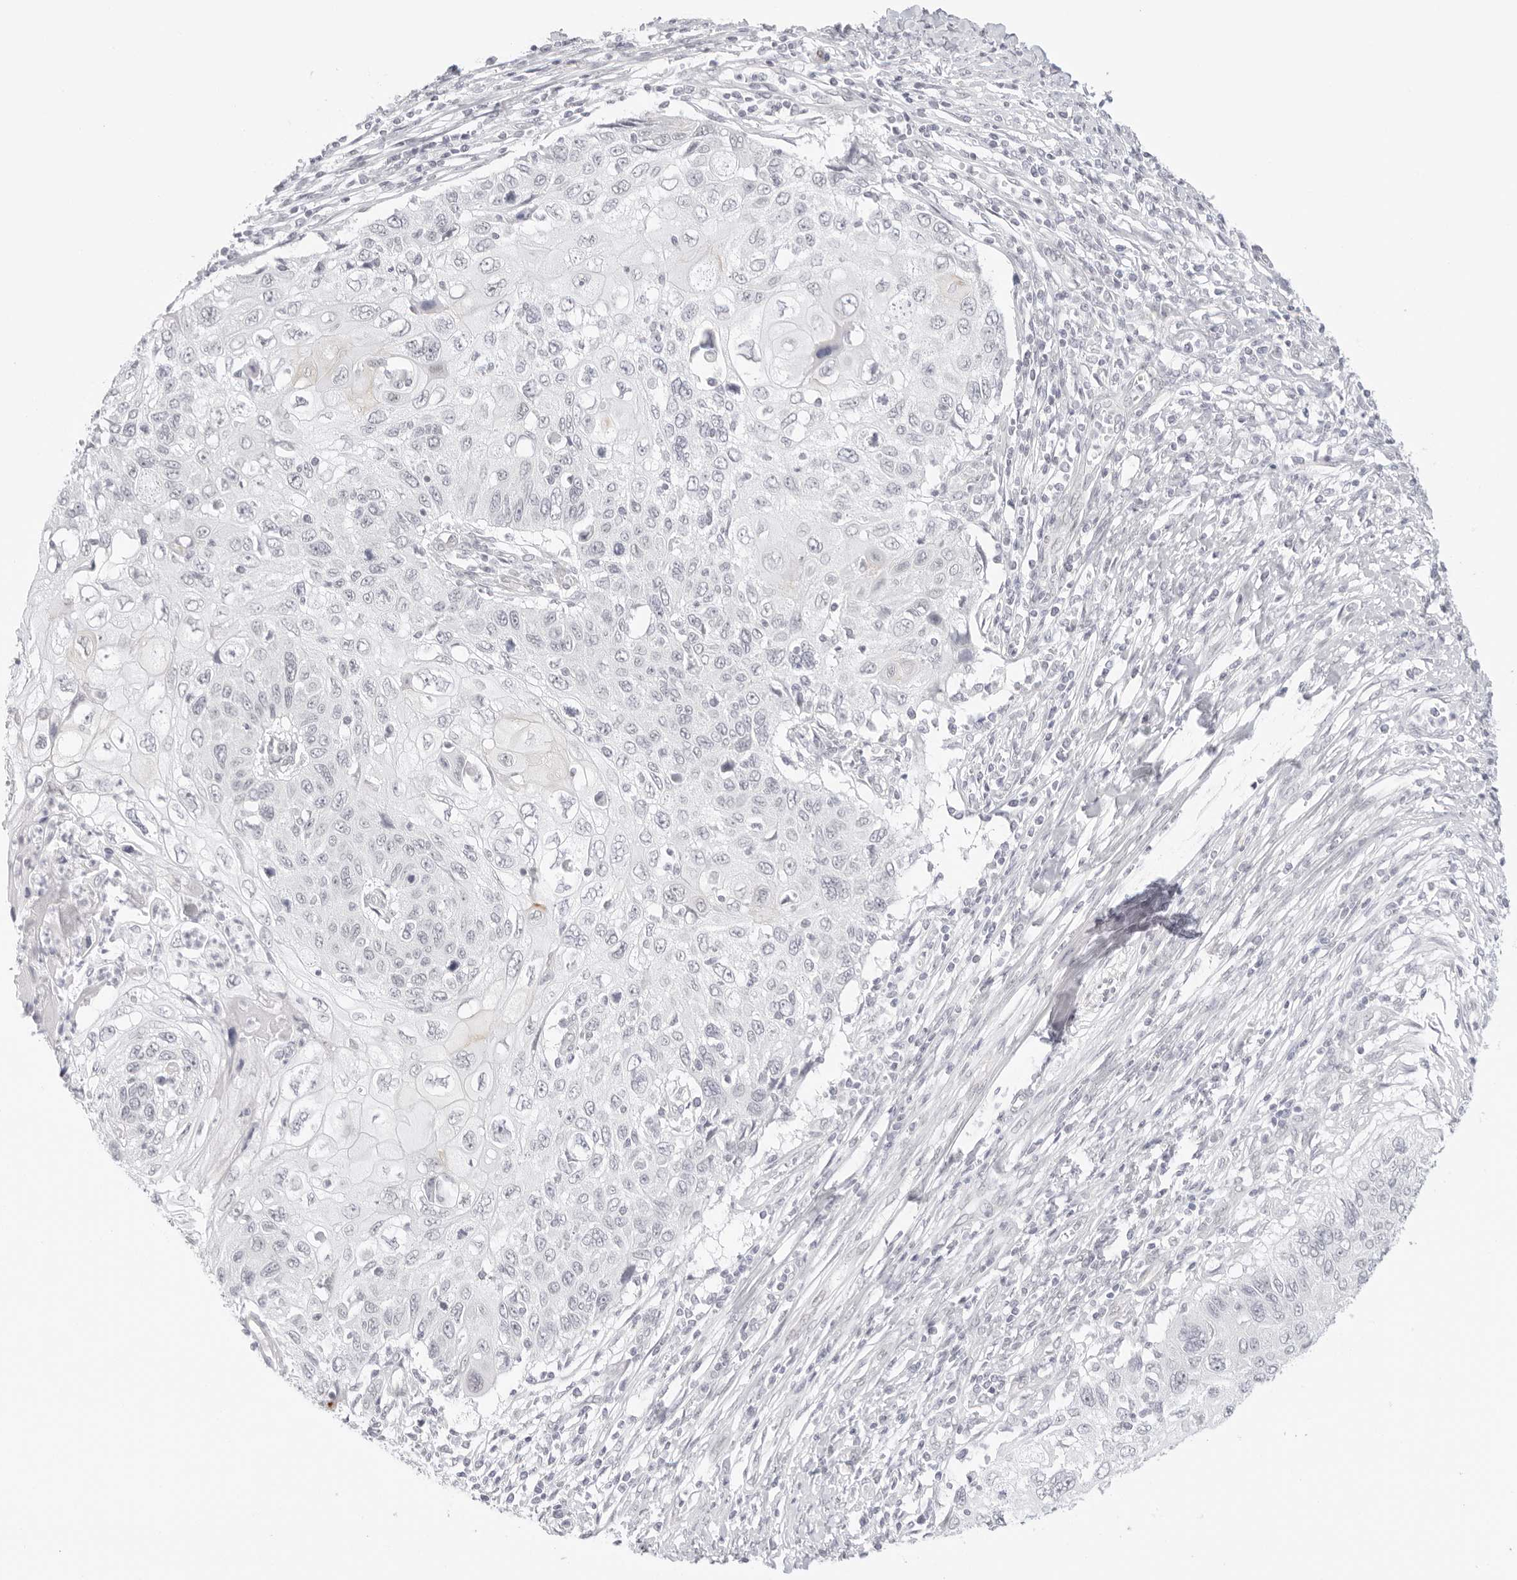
{"staining": {"intensity": "negative", "quantity": "none", "location": "none"}, "tissue": "cervical cancer", "cell_type": "Tumor cells", "image_type": "cancer", "snomed": [{"axis": "morphology", "description": "Squamous cell carcinoma, NOS"}, {"axis": "topography", "description": "Cervix"}], "caption": "The image shows no significant staining in tumor cells of squamous cell carcinoma (cervical). (Brightfield microscopy of DAB immunohistochemistry (IHC) at high magnification).", "gene": "MED18", "patient": {"sex": "female", "age": 70}}